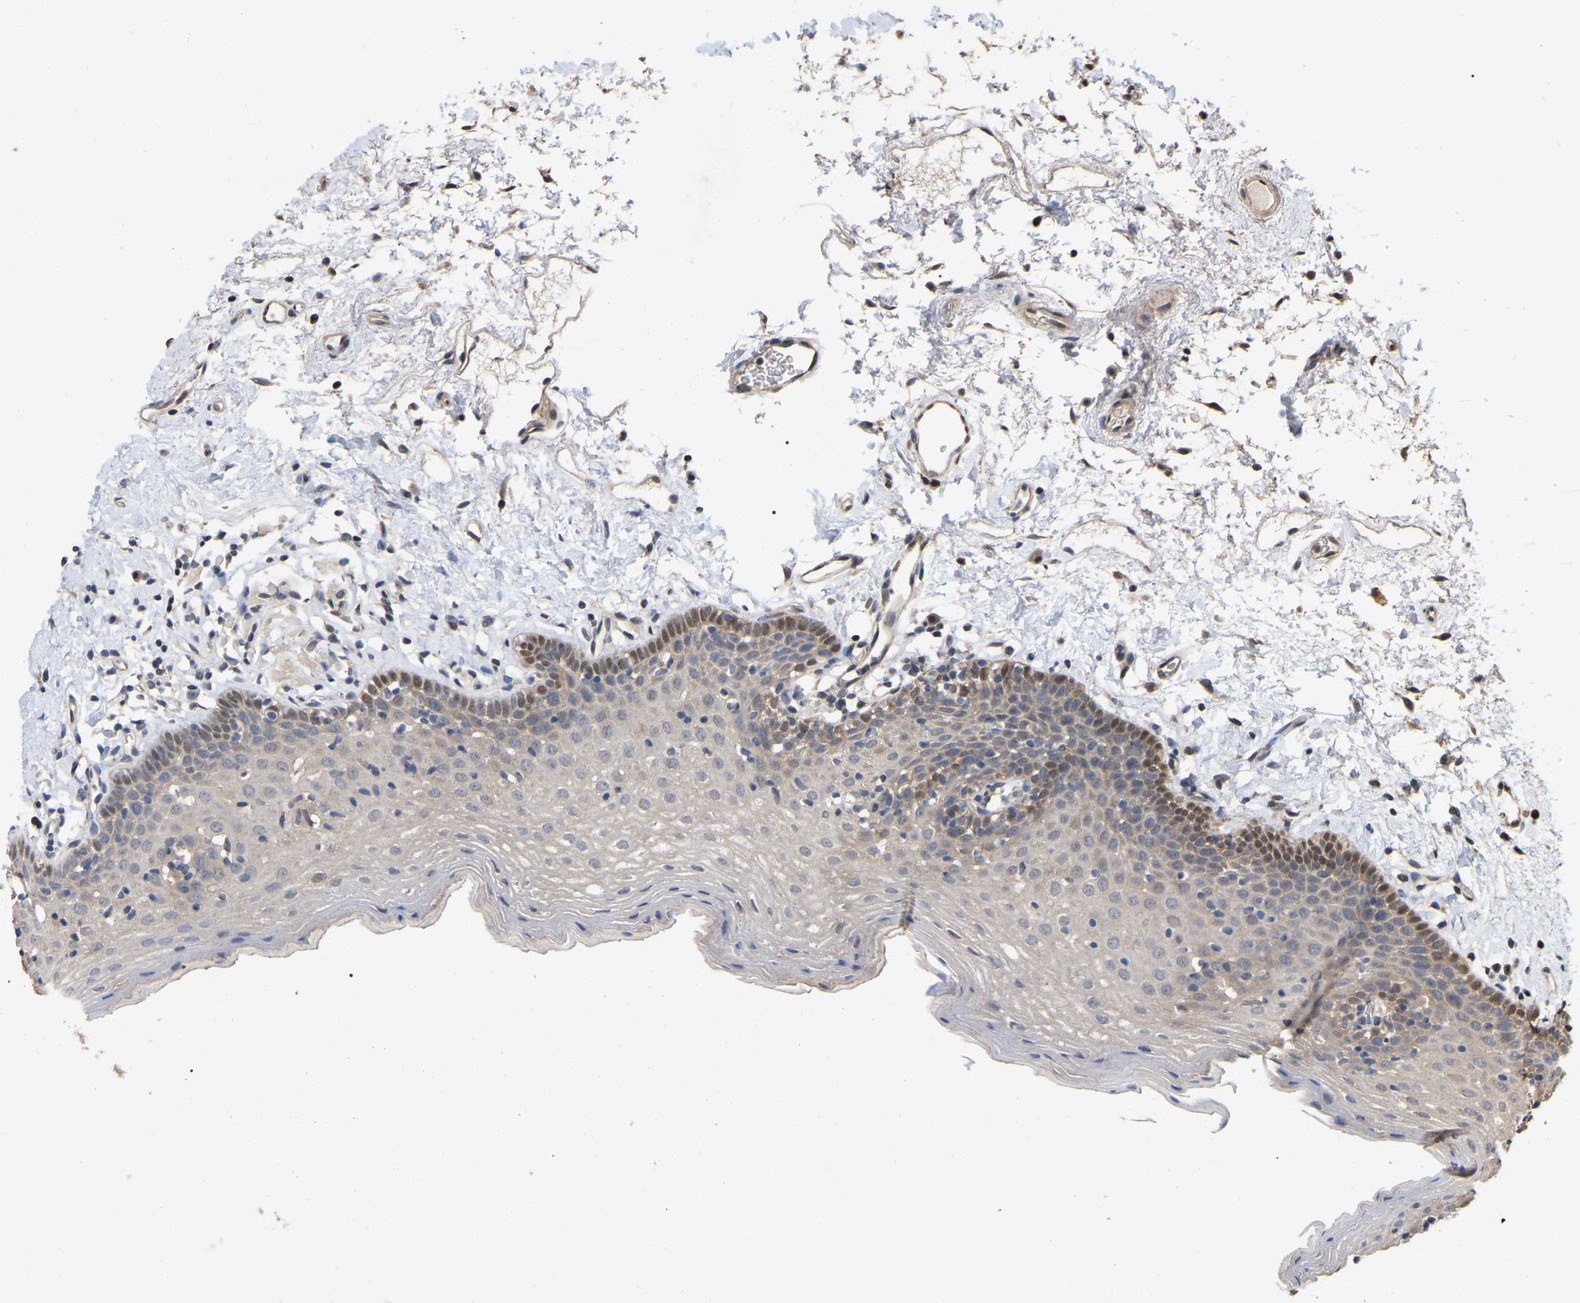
{"staining": {"intensity": "weak", "quantity": "<25%", "location": "cytoplasmic/membranous"}, "tissue": "oral mucosa", "cell_type": "Squamous epithelial cells", "image_type": "normal", "snomed": [{"axis": "morphology", "description": "Normal tissue, NOS"}, {"axis": "topography", "description": "Oral tissue"}], "caption": "Benign oral mucosa was stained to show a protein in brown. There is no significant positivity in squamous epithelial cells. (DAB immunohistochemistry with hematoxylin counter stain).", "gene": "FAM219A", "patient": {"sex": "male", "age": 66}}